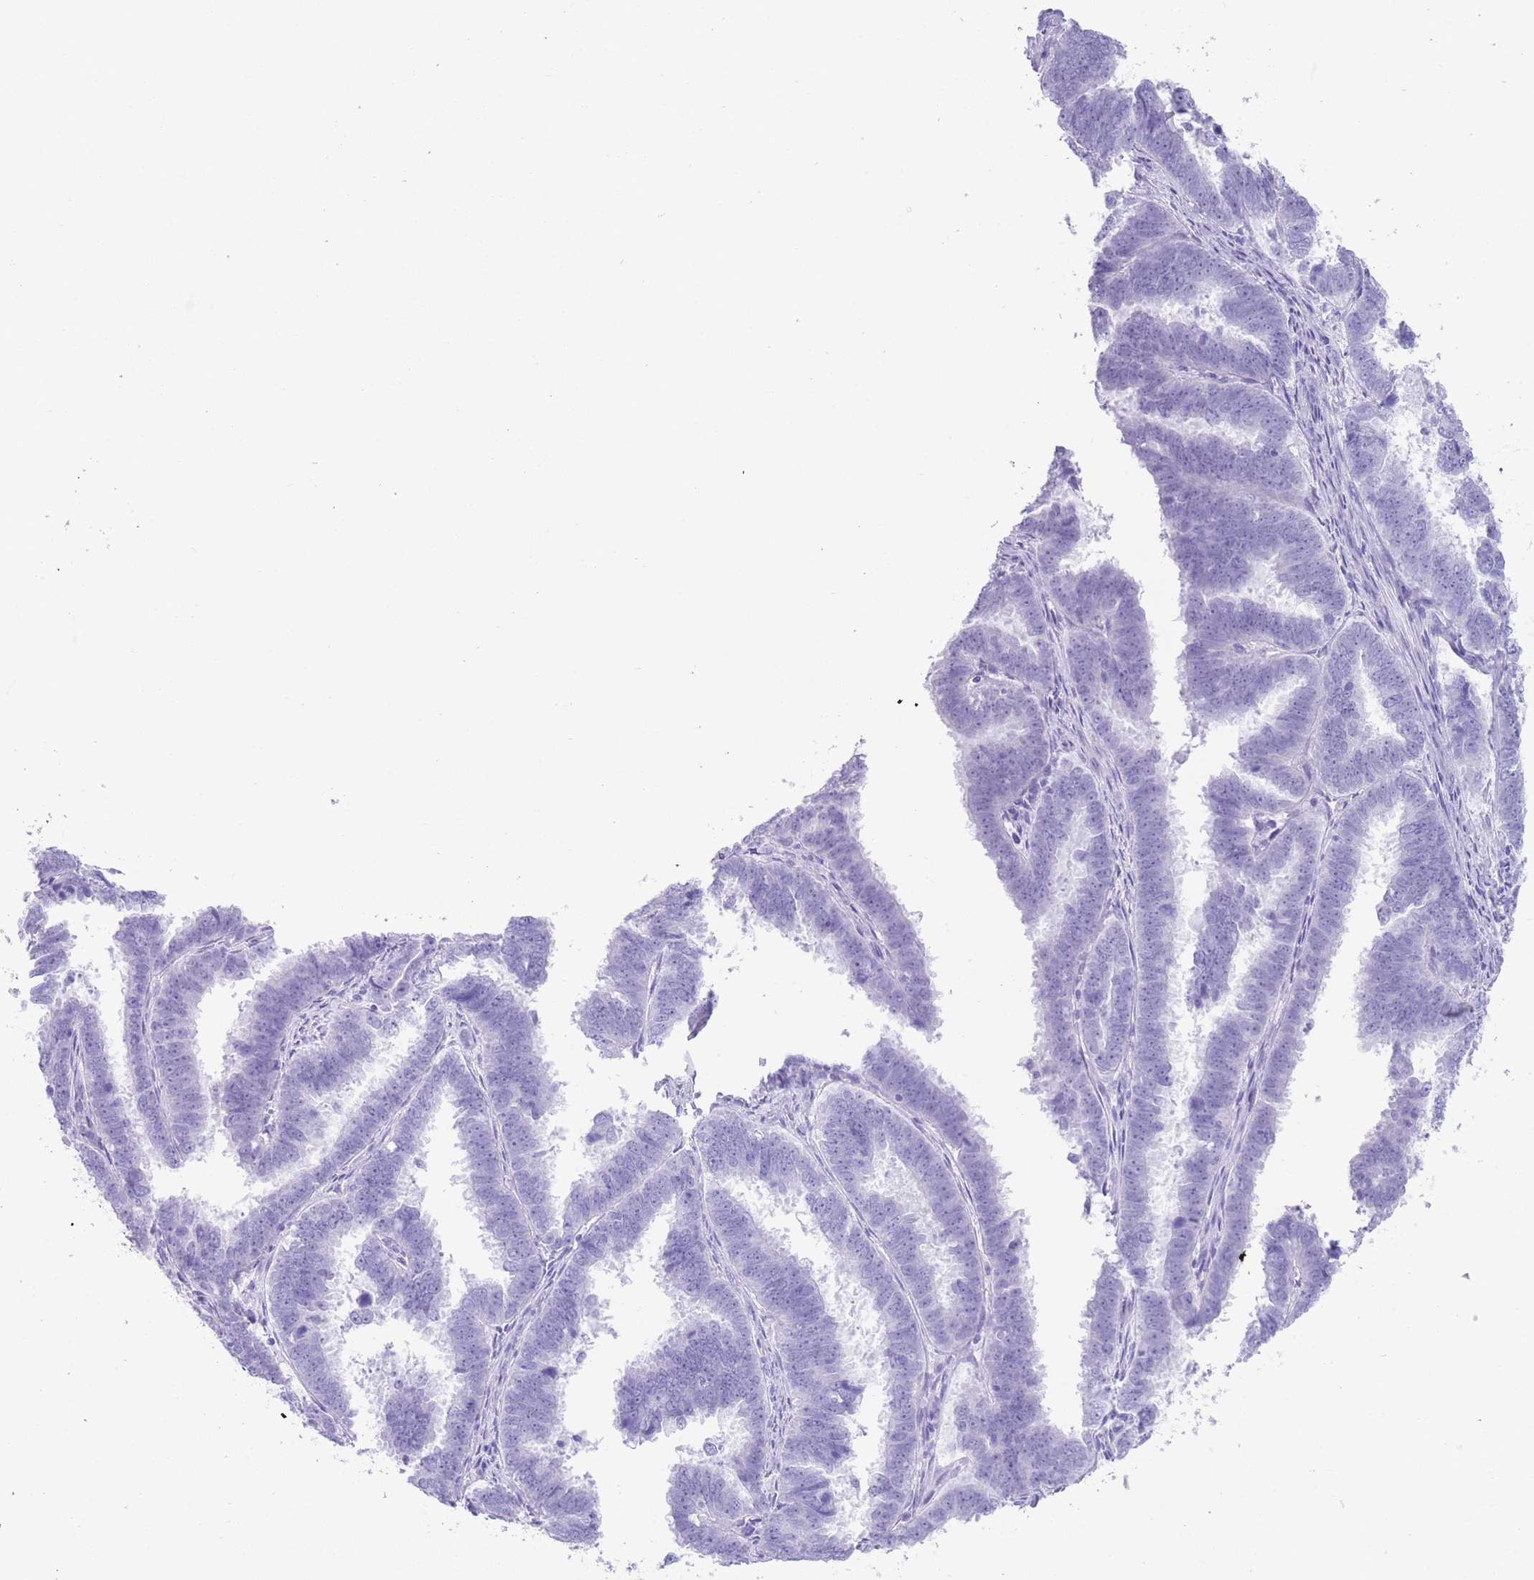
{"staining": {"intensity": "negative", "quantity": "none", "location": "none"}, "tissue": "endometrial cancer", "cell_type": "Tumor cells", "image_type": "cancer", "snomed": [{"axis": "morphology", "description": "Adenocarcinoma, NOS"}, {"axis": "topography", "description": "Endometrium"}], "caption": "This is an IHC image of adenocarcinoma (endometrial). There is no positivity in tumor cells.", "gene": "ELOA2", "patient": {"sex": "female", "age": 75}}